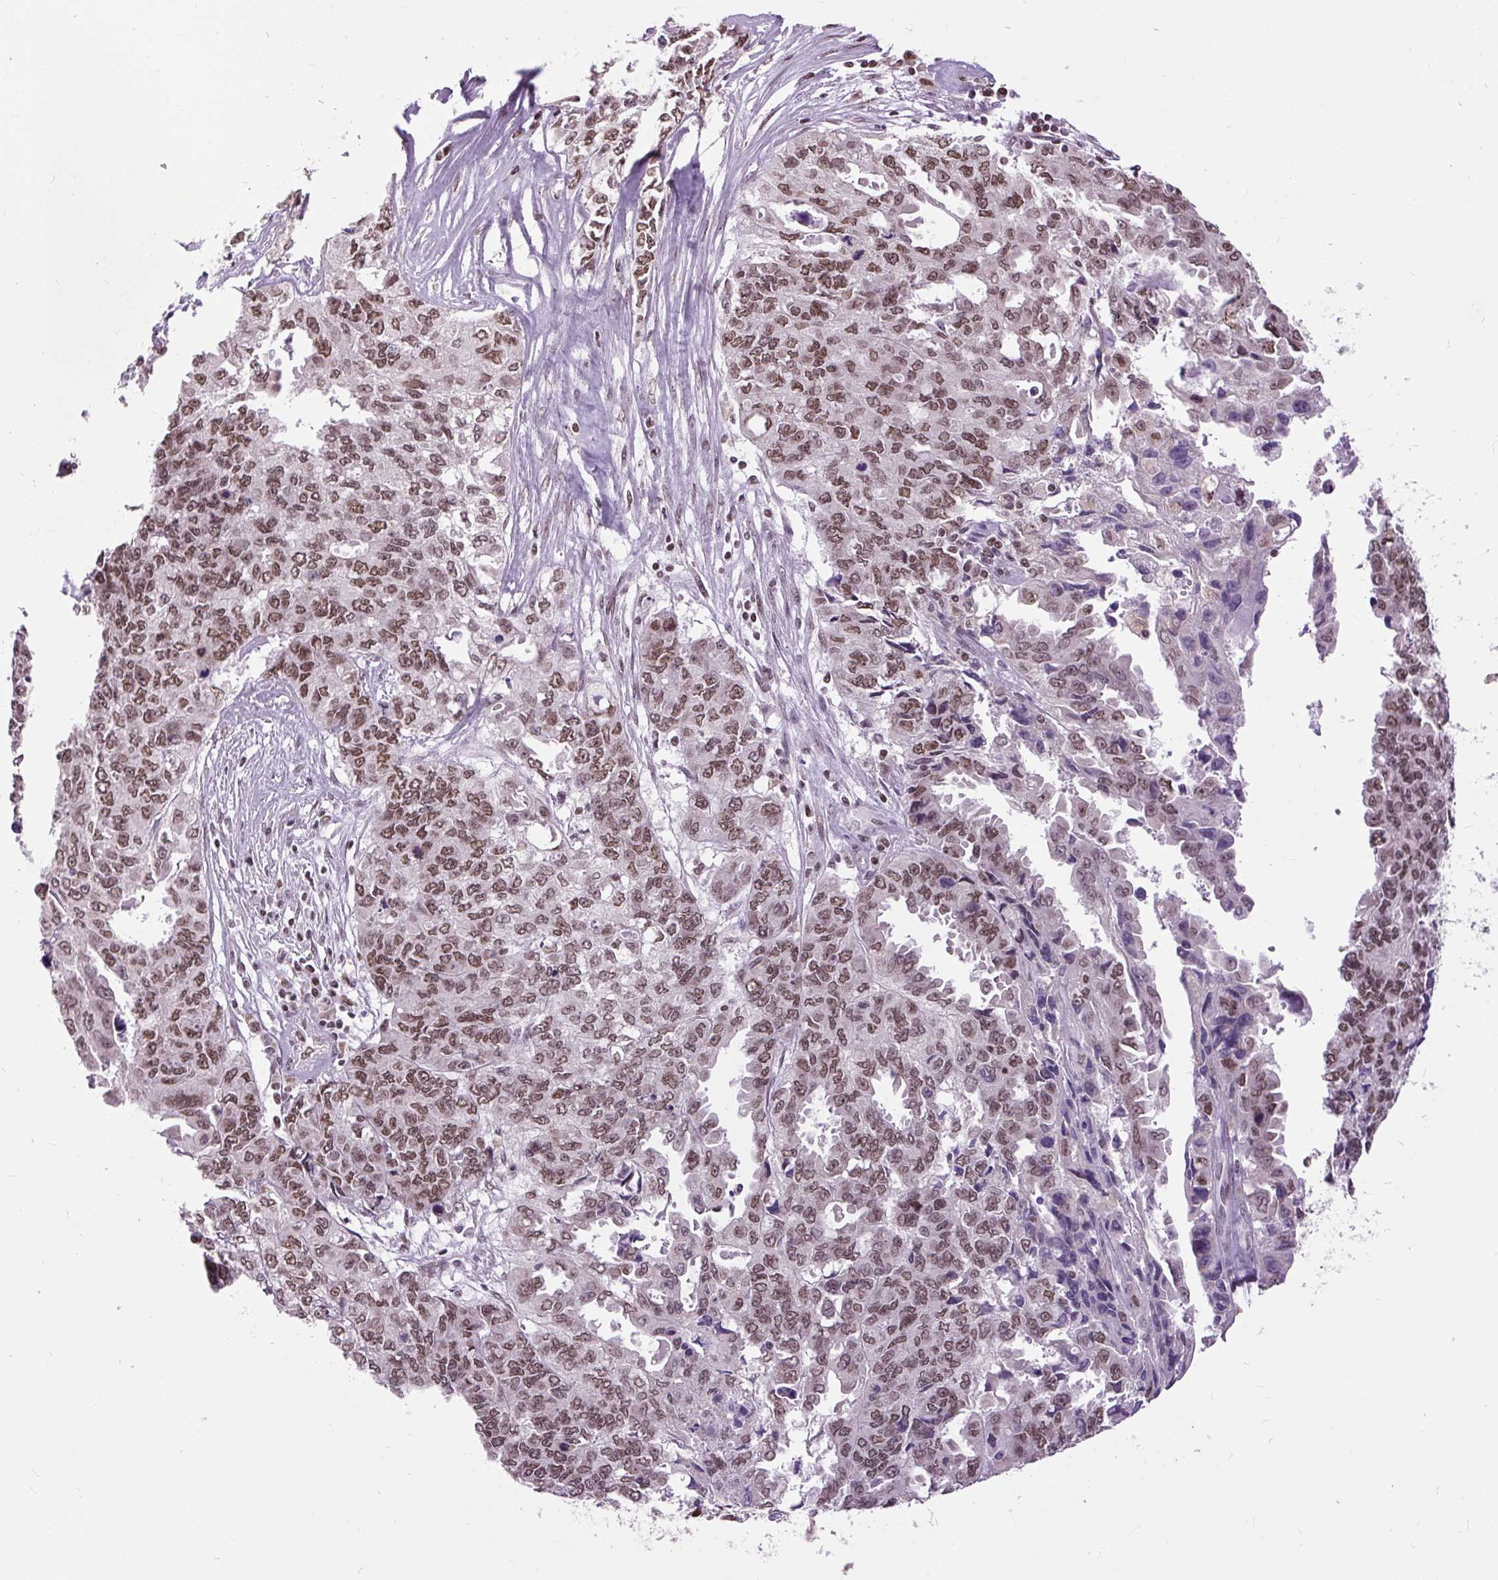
{"staining": {"intensity": "moderate", "quantity": ">75%", "location": "nuclear"}, "tissue": "endometrial cancer", "cell_type": "Tumor cells", "image_type": "cancer", "snomed": [{"axis": "morphology", "description": "Adenocarcinoma, NOS"}, {"axis": "topography", "description": "Uterus"}], "caption": "A brown stain shows moderate nuclear positivity of a protein in human endometrial cancer tumor cells.", "gene": "ZNF672", "patient": {"sex": "female", "age": 79}}